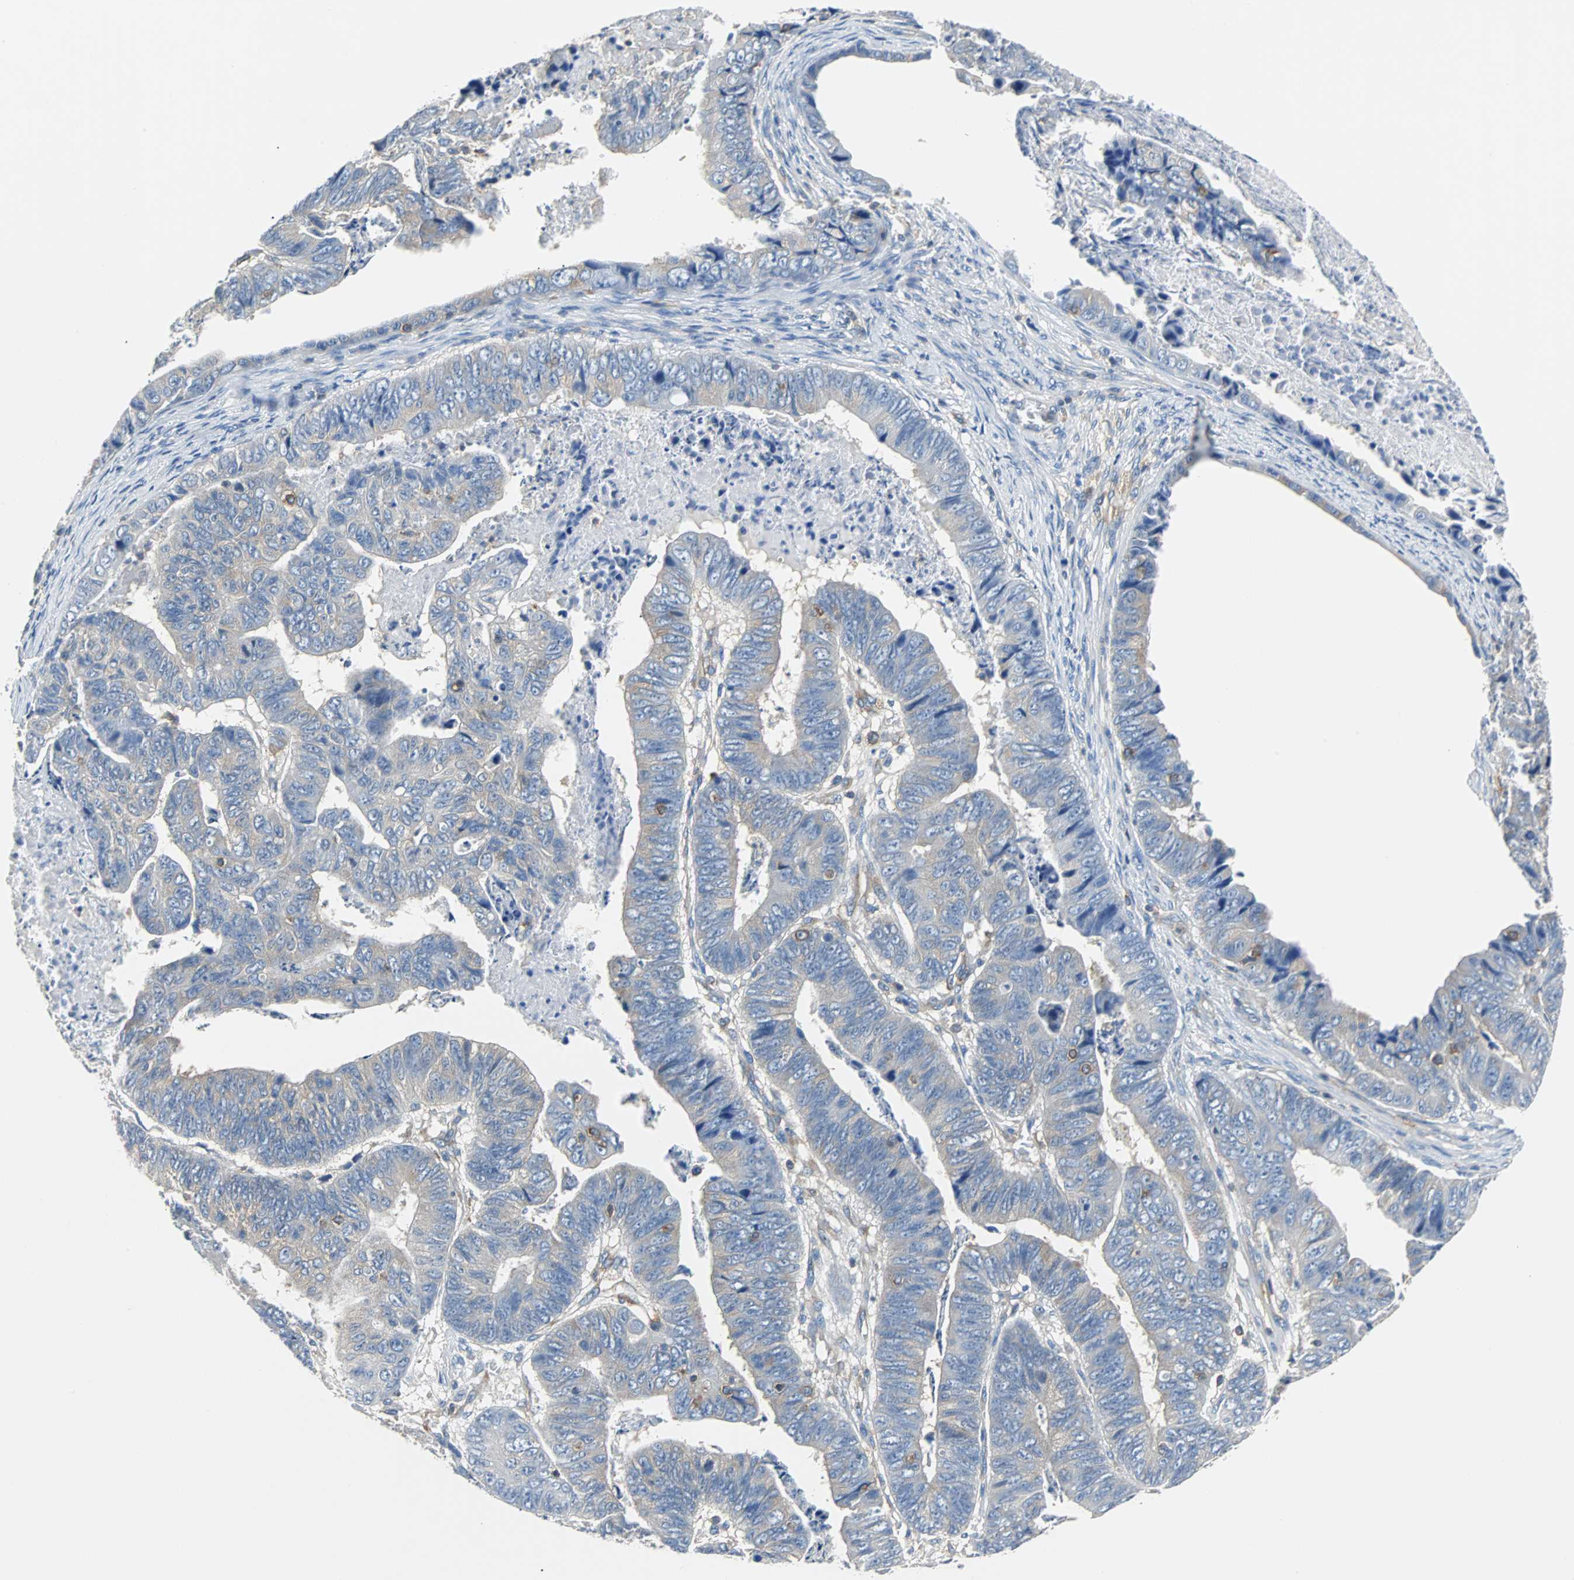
{"staining": {"intensity": "weak", "quantity": "25%-75%", "location": "cytoplasmic/membranous"}, "tissue": "stomach cancer", "cell_type": "Tumor cells", "image_type": "cancer", "snomed": [{"axis": "morphology", "description": "Adenocarcinoma, NOS"}, {"axis": "topography", "description": "Stomach, lower"}], "caption": "A brown stain shows weak cytoplasmic/membranous expression of a protein in human adenocarcinoma (stomach) tumor cells.", "gene": "TSC22D4", "patient": {"sex": "male", "age": 77}}